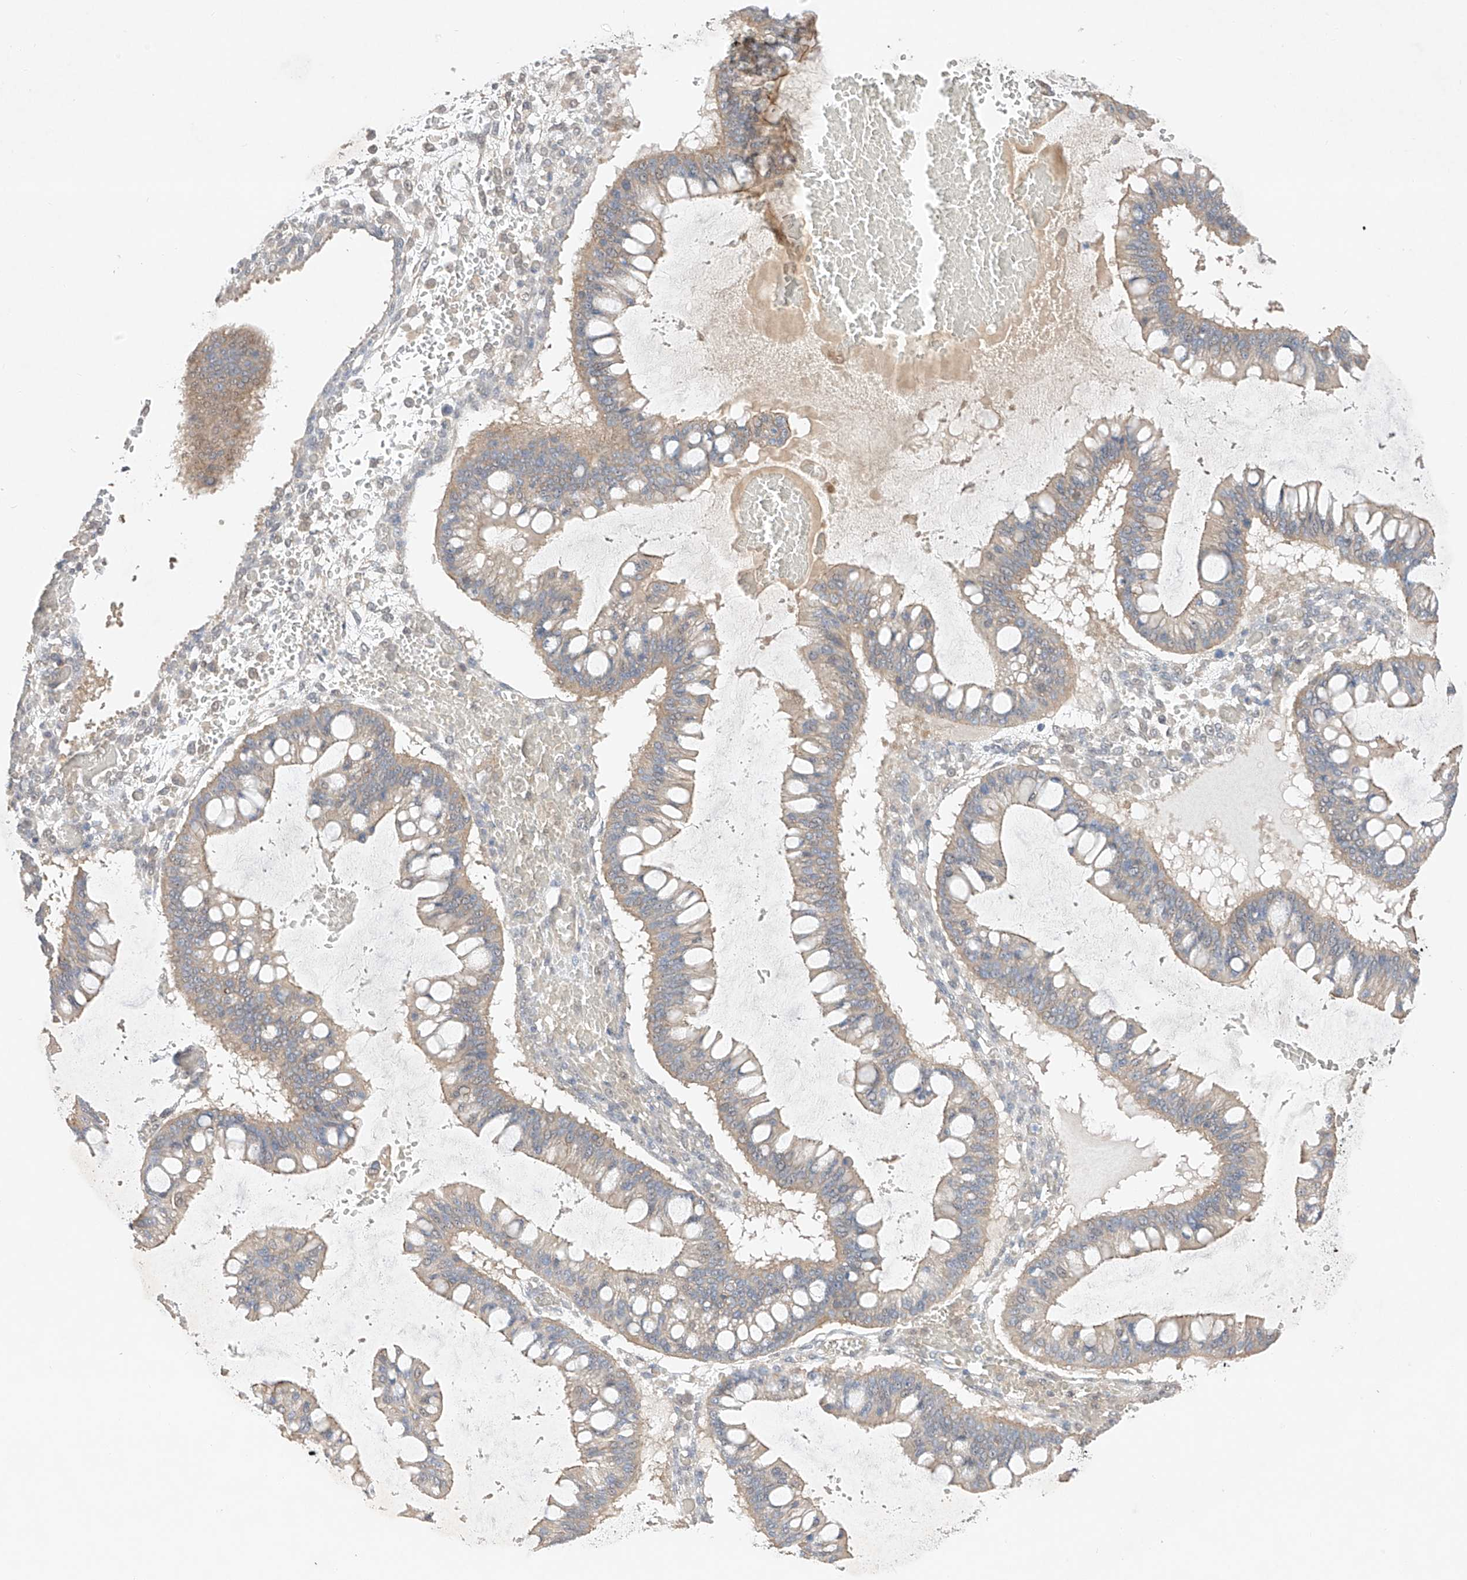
{"staining": {"intensity": "moderate", "quantity": "25%-75%", "location": "cytoplasmic/membranous"}, "tissue": "ovarian cancer", "cell_type": "Tumor cells", "image_type": "cancer", "snomed": [{"axis": "morphology", "description": "Cystadenocarcinoma, mucinous, NOS"}, {"axis": "topography", "description": "Ovary"}], "caption": "Mucinous cystadenocarcinoma (ovarian) tissue exhibits moderate cytoplasmic/membranous positivity in approximately 25%-75% of tumor cells, visualized by immunohistochemistry. (DAB IHC, brown staining for protein, blue staining for nuclei).", "gene": "IL22RA2", "patient": {"sex": "female", "age": 73}}